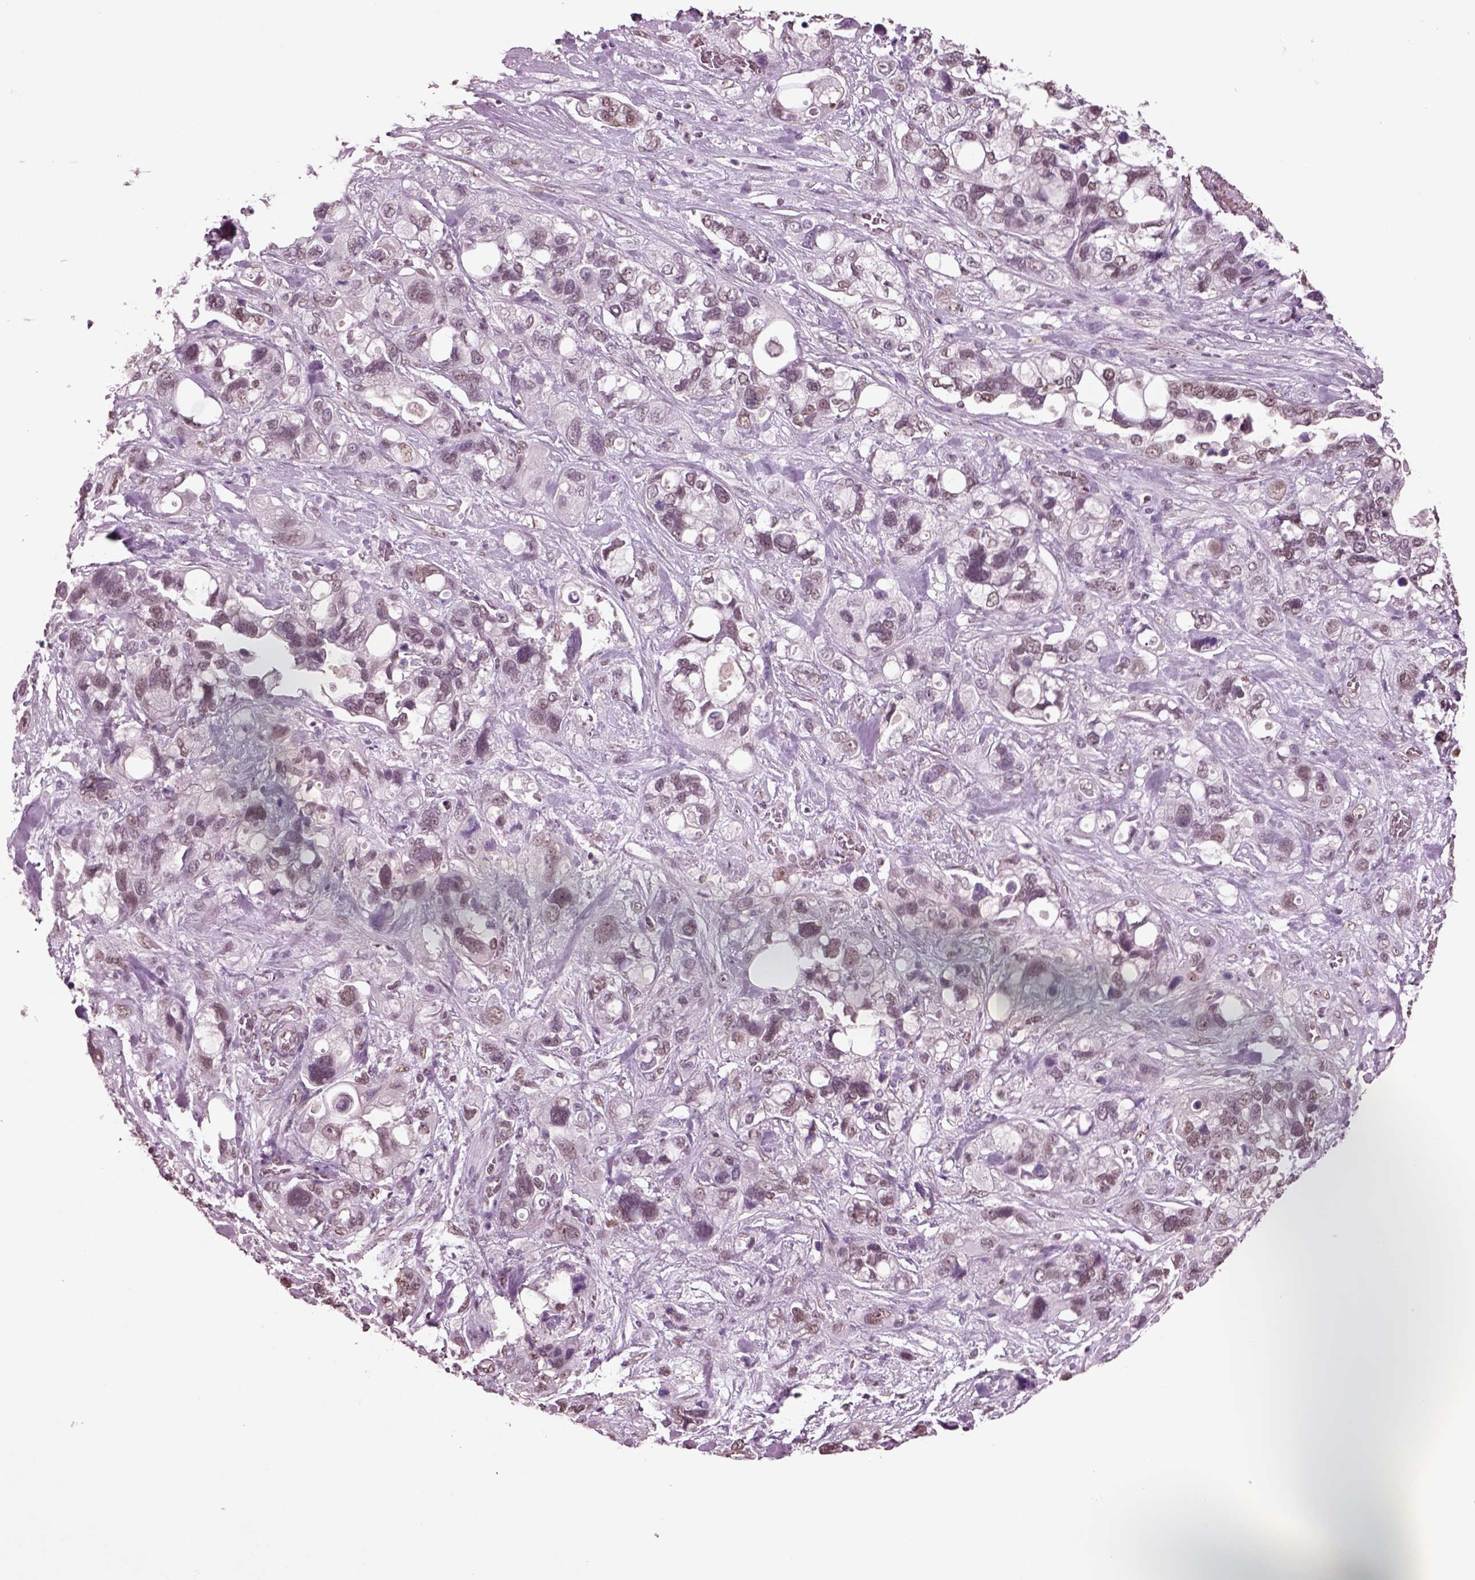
{"staining": {"intensity": "negative", "quantity": "none", "location": "none"}, "tissue": "stomach cancer", "cell_type": "Tumor cells", "image_type": "cancer", "snomed": [{"axis": "morphology", "description": "Adenocarcinoma, NOS"}, {"axis": "topography", "description": "Stomach, upper"}], "caption": "The photomicrograph exhibits no significant positivity in tumor cells of stomach adenocarcinoma.", "gene": "SEPHS1", "patient": {"sex": "female", "age": 81}}